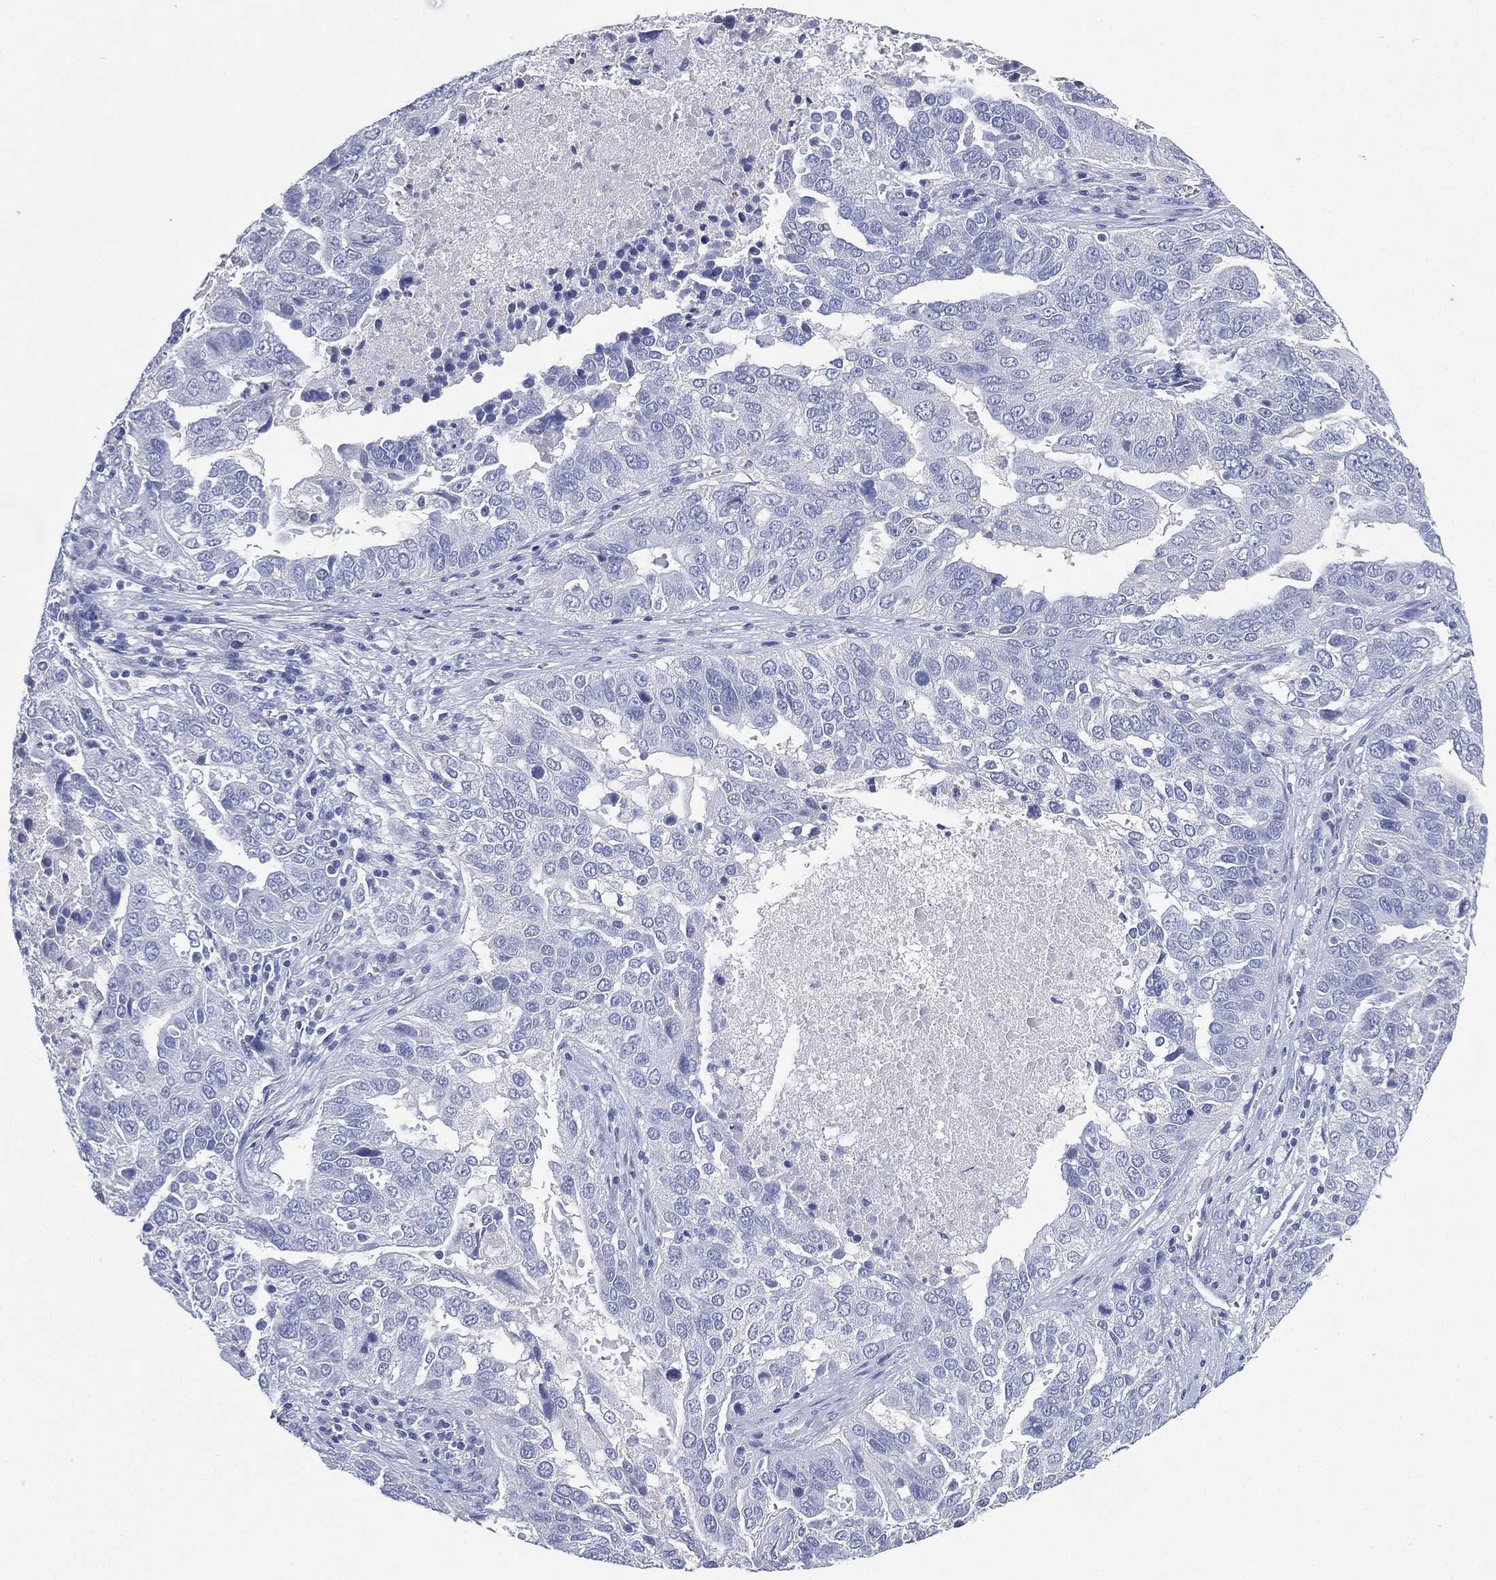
{"staining": {"intensity": "negative", "quantity": "none", "location": "none"}, "tissue": "ovarian cancer", "cell_type": "Tumor cells", "image_type": "cancer", "snomed": [{"axis": "morphology", "description": "Carcinoma, endometroid"}, {"axis": "topography", "description": "Soft tissue"}, {"axis": "topography", "description": "Ovary"}], "caption": "IHC of ovarian cancer reveals no positivity in tumor cells. (DAB (3,3'-diaminobenzidine) immunohistochemistry with hematoxylin counter stain).", "gene": "FMO1", "patient": {"sex": "female", "age": 52}}